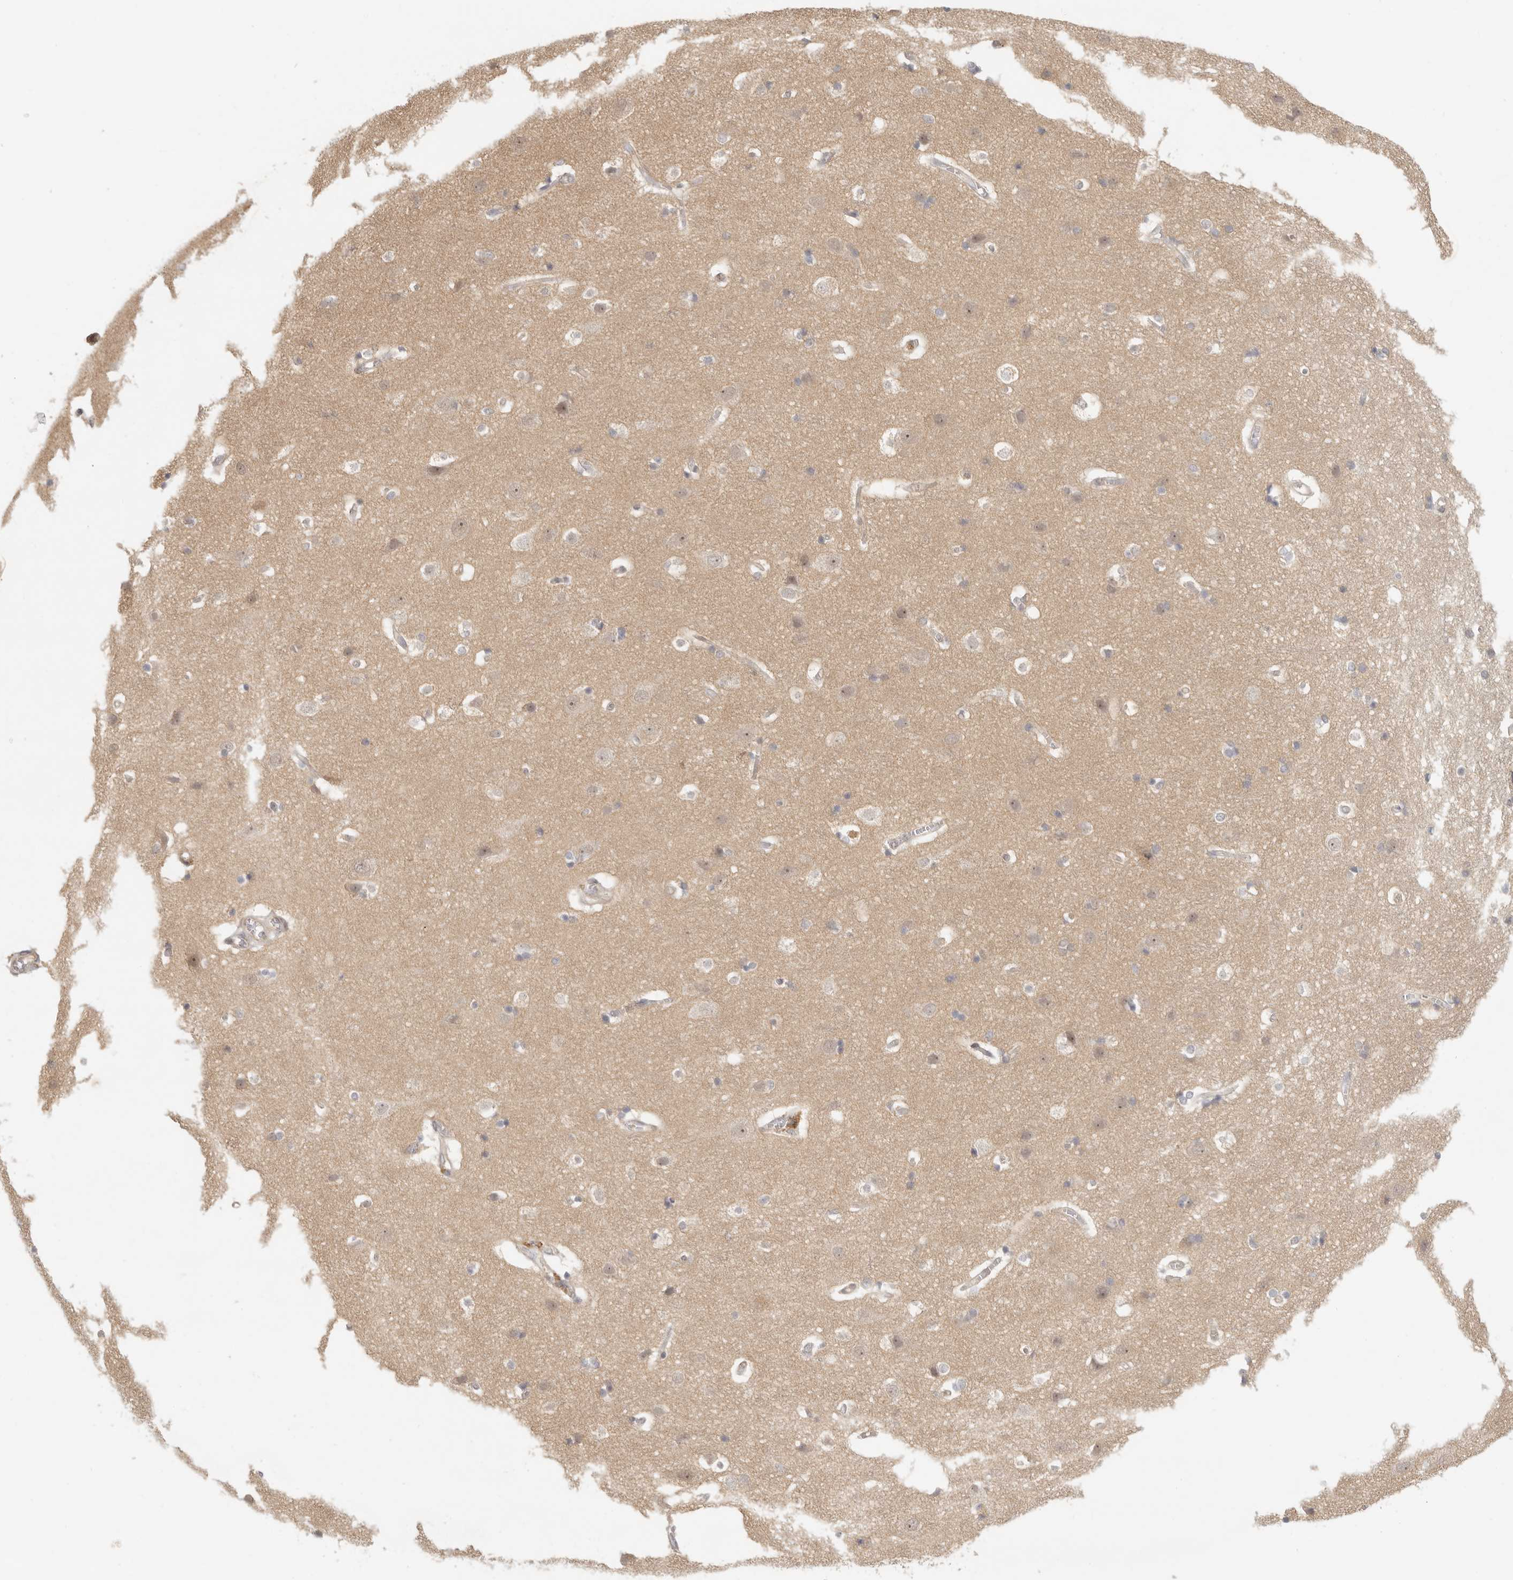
{"staining": {"intensity": "negative", "quantity": "none", "location": "none"}, "tissue": "cerebral cortex", "cell_type": "Endothelial cells", "image_type": "normal", "snomed": [{"axis": "morphology", "description": "Normal tissue, NOS"}, {"axis": "topography", "description": "Cerebral cortex"}], "caption": "This image is of normal cerebral cortex stained with immunohistochemistry to label a protein in brown with the nuclei are counter-stained blue. There is no expression in endothelial cells.", "gene": "AHDC1", "patient": {"sex": "male", "age": 54}}